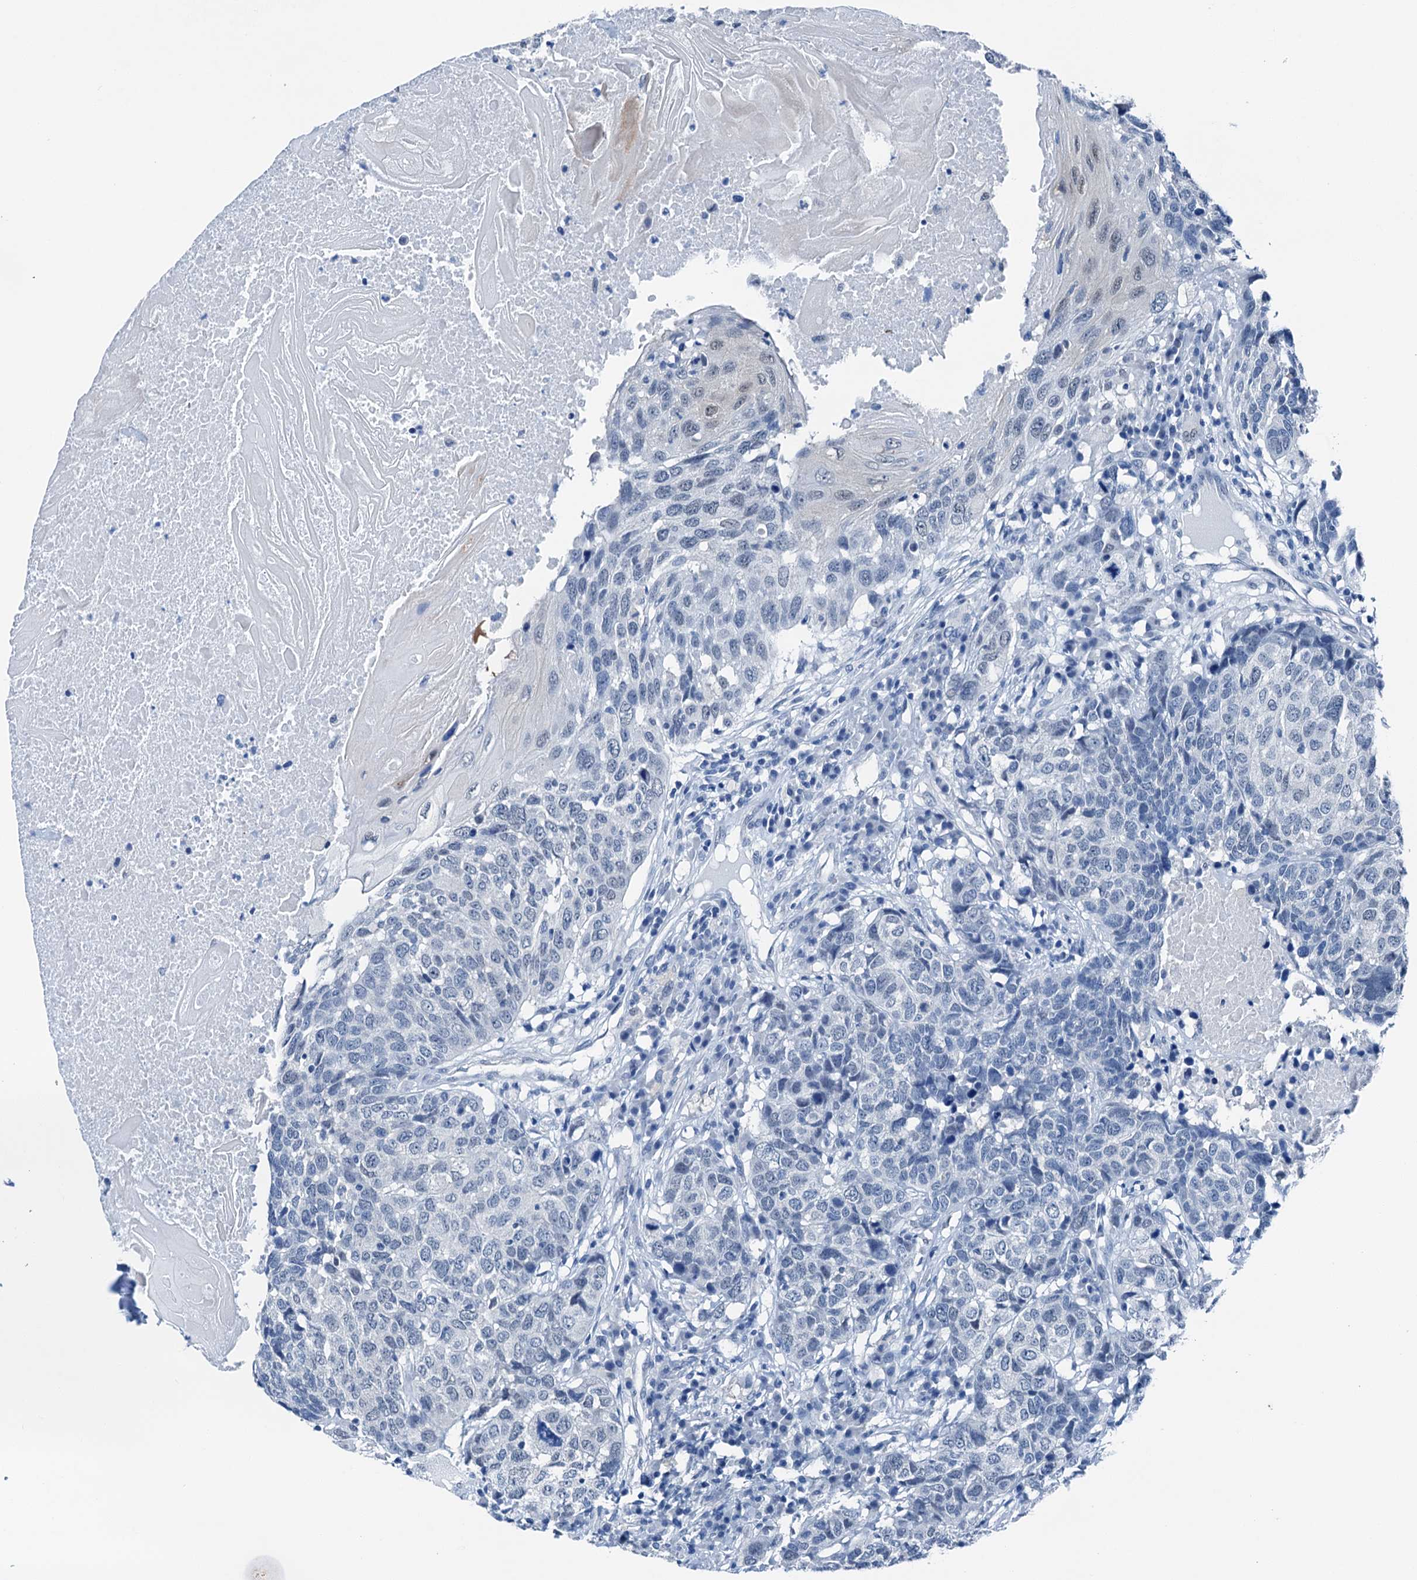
{"staining": {"intensity": "negative", "quantity": "none", "location": "none"}, "tissue": "head and neck cancer", "cell_type": "Tumor cells", "image_type": "cancer", "snomed": [{"axis": "morphology", "description": "Squamous cell carcinoma, NOS"}, {"axis": "topography", "description": "Head-Neck"}], "caption": "The photomicrograph displays no significant staining in tumor cells of head and neck cancer (squamous cell carcinoma). (DAB immunohistochemistry, high magnification).", "gene": "CBLN3", "patient": {"sex": "male", "age": 66}}